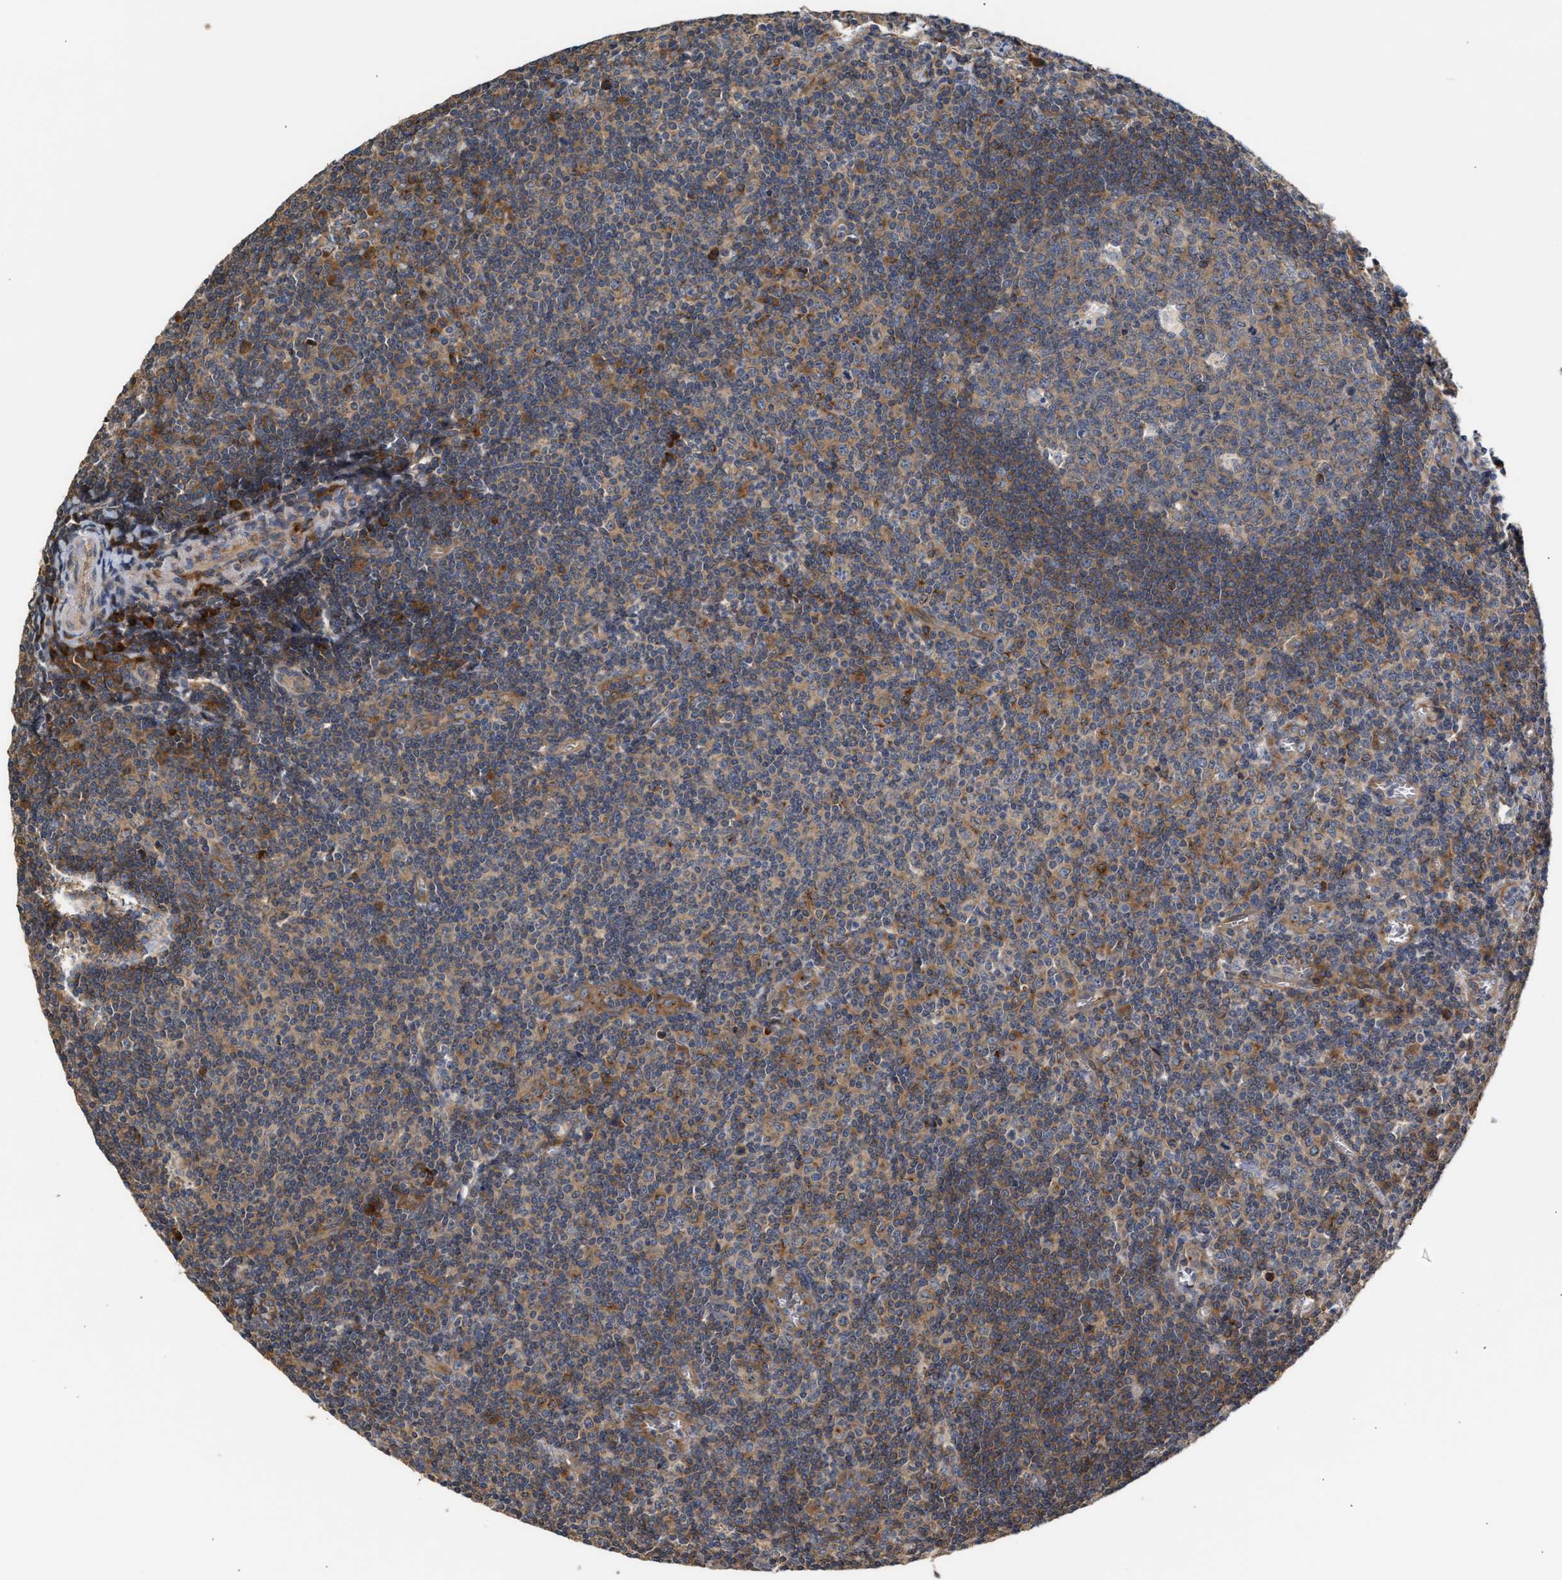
{"staining": {"intensity": "moderate", "quantity": "<25%", "location": "cytoplasmic/membranous"}, "tissue": "tonsil", "cell_type": "Germinal center cells", "image_type": "normal", "snomed": [{"axis": "morphology", "description": "Normal tissue, NOS"}, {"axis": "topography", "description": "Tonsil"}], "caption": "Immunohistochemical staining of unremarkable tonsil displays low levels of moderate cytoplasmic/membranous expression in about <25% of germinal center cells. (DAB (3,3'-diaminobenzidine) = brown stain, brightfield microscopy at high magnification).", "gene": "CLIP2", "patient": {"sex": "male", "age": 37}}